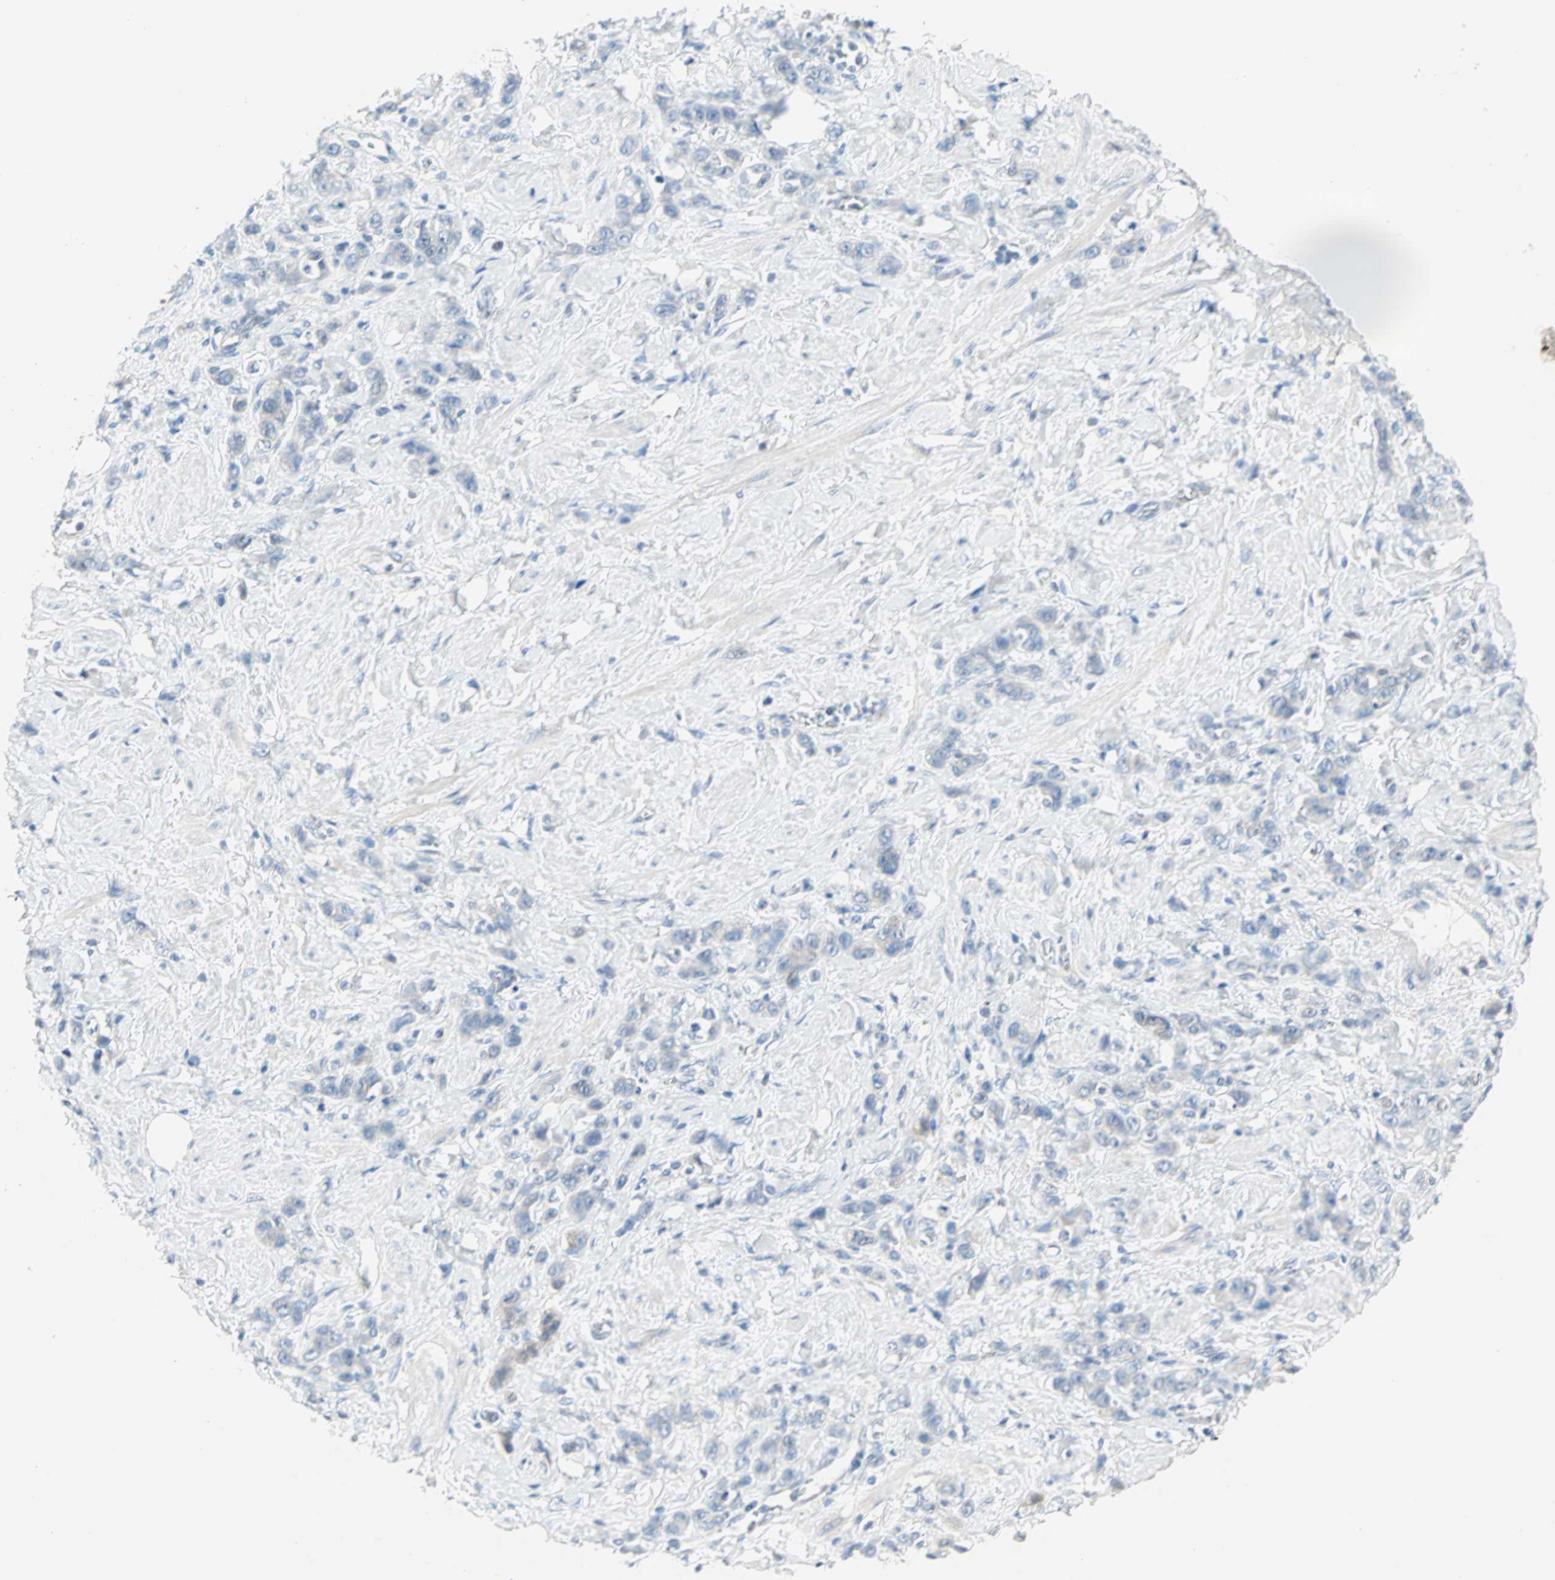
{"staining": {"intensity": "negative", "quantity": "none", "location": "none"}, "tissue": "stomach cancer", "cell_type": "Tumor cells", "image_type": "cancer", "snomed": [{"axis": "morphology", "description": "Adenocarcinoma, NOS"}, {"axis": "topography", "description": "Stomach"}], "caption": "A histopathology image of human stomach cancer is negative for staining in tumor cells.", "gene": "SULT1C2", "patient": {"sex": "male", "age": 82}}